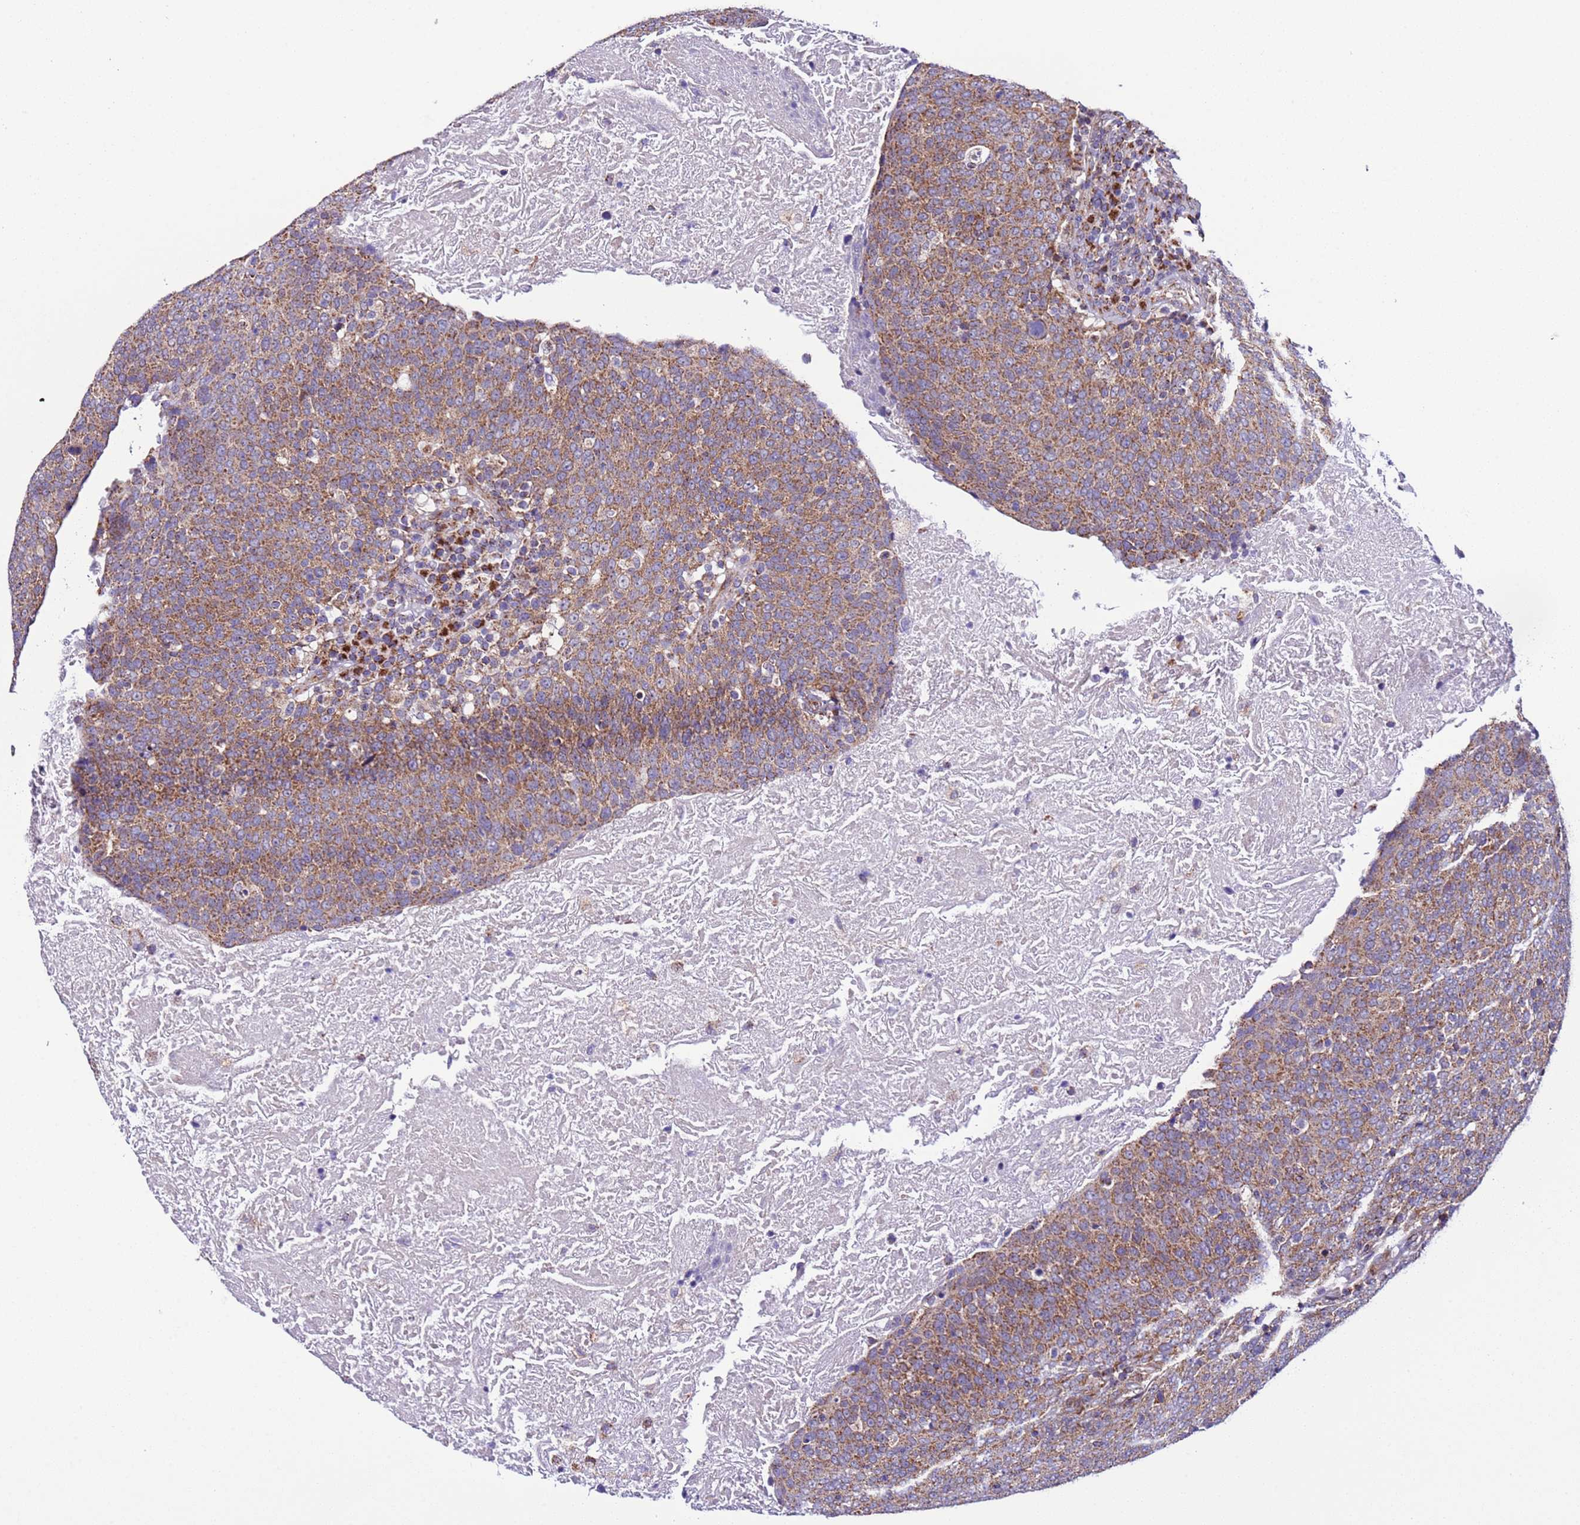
{"staining": {"intensity": "moderate", "quantity": ">75%", "location": "cytoplasmic/membranous"}, "tissue": "head and neck cancer", "cell_type": "Tumor cells", "image_type": "cancer", "snomed": [{"axis": "morphology", "description": "Squamous cell carcinoma, NOS"}, {"axis": "morphology", "description": "Squamous cell carcinoma, metastatic, NOS"}, {"axis": "topography", "description": "Lymph node"}, {"axis": "topography", "description": "Head-Neck"}], "caption": "Immunohistochemistry micrograph of squamous cell carcinoma (head and neck) stained for a protein (brown), which reveals medium levels of moderate cytoplasmic/membranous positivity in about >75% of tumor cells.", "gene": "AHI1", "patient": {"sex": "male", "age": 62}}